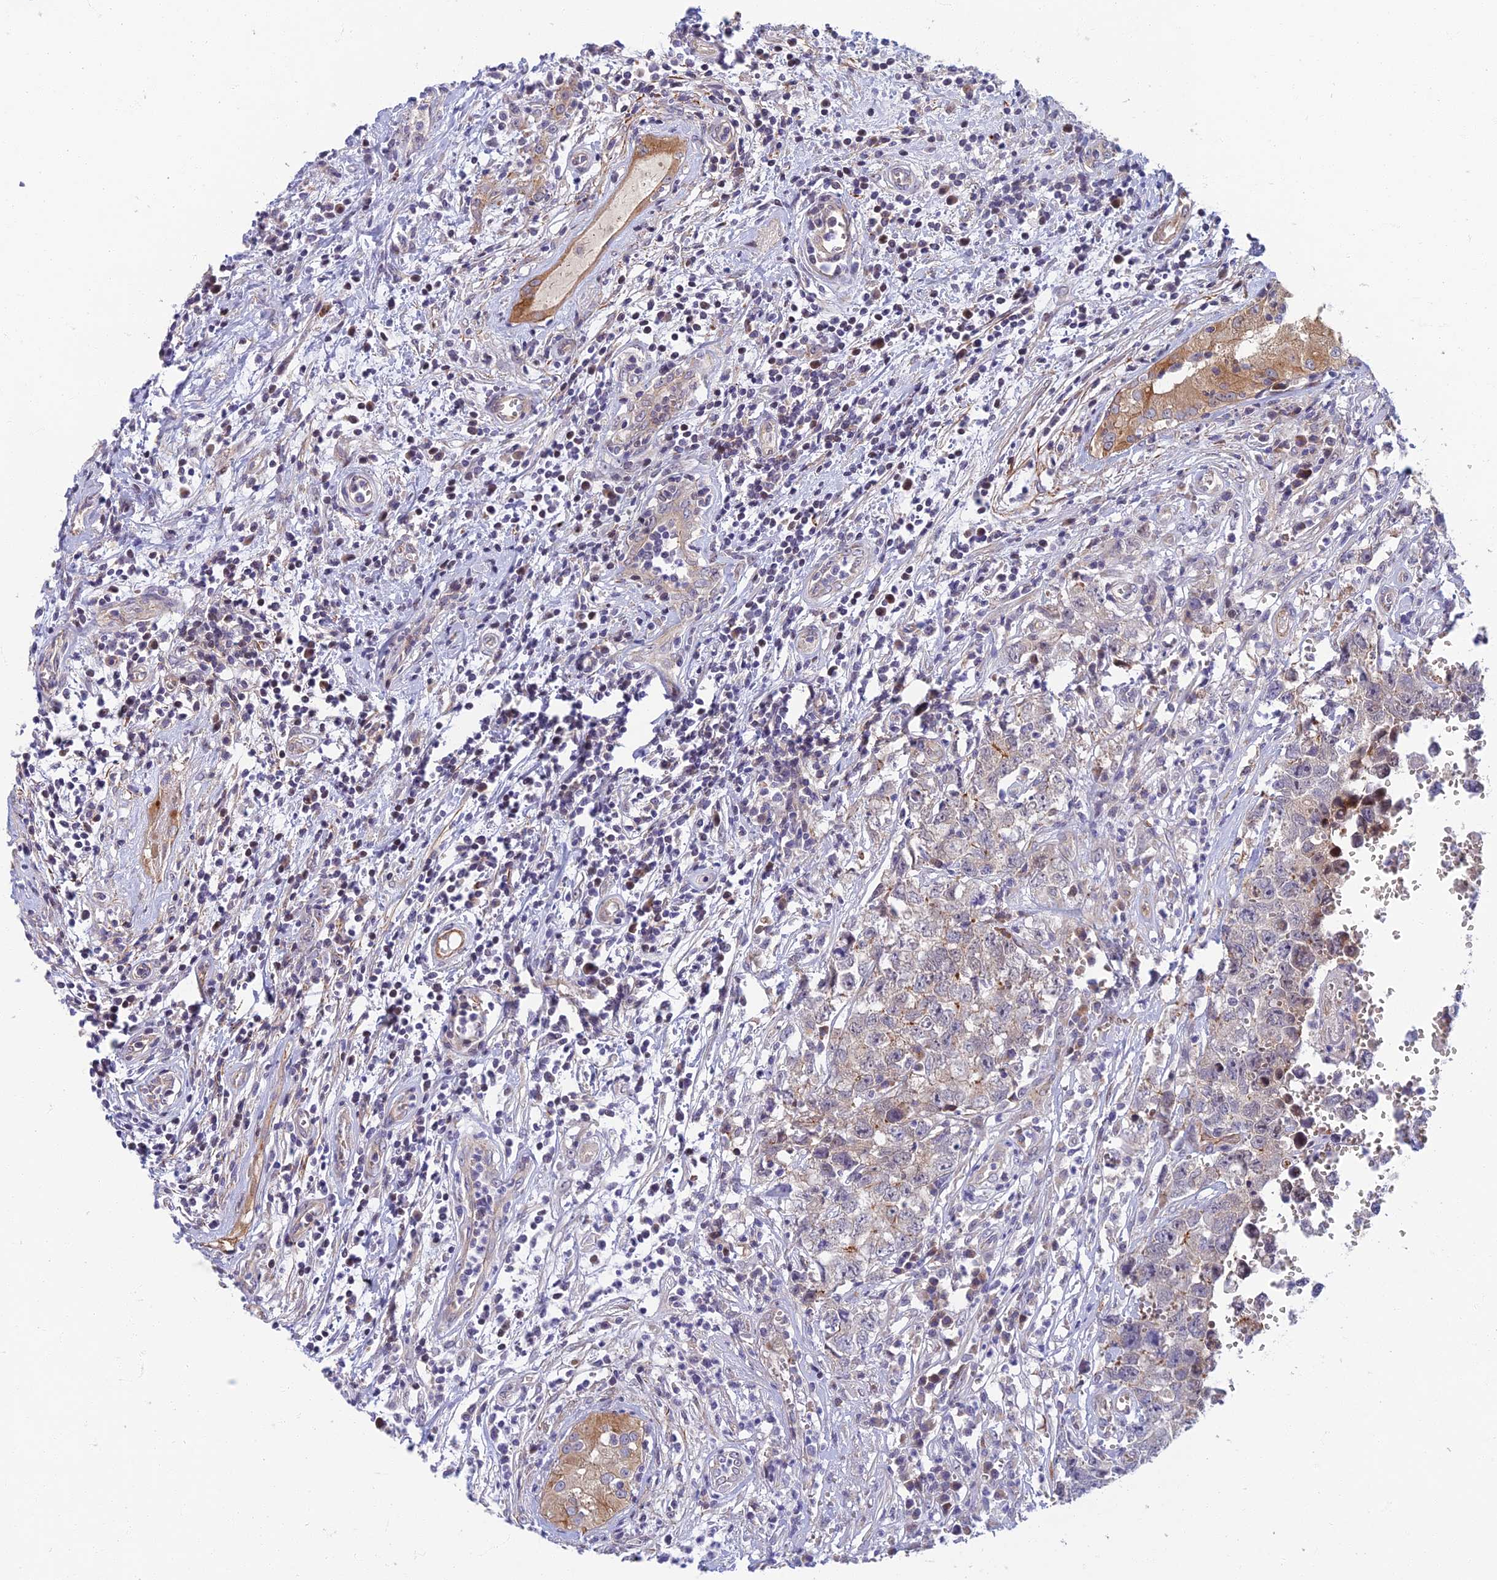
{"staining": {"intensity": "negative", "quantity": "none", "location": "none"}, "tissue": "testis cancer", "cell_type": "Tumor cells", "image_type": "cancer", "snomed": [{"axis": "morphology", "description": "Seminoma, NOS"}, {"axis": "morphology", "description": "Carcinoma, Embryonal, NOS"}, {"axis": "topography", "description": "Testis"}], "caption": "Immunohistochemistry (IHC) of human embryonal carcinoma (testis) reveals no staining in tumor cells.", "gene": "RHBDL2", "patient": {"sex": "male", "age": 29}}